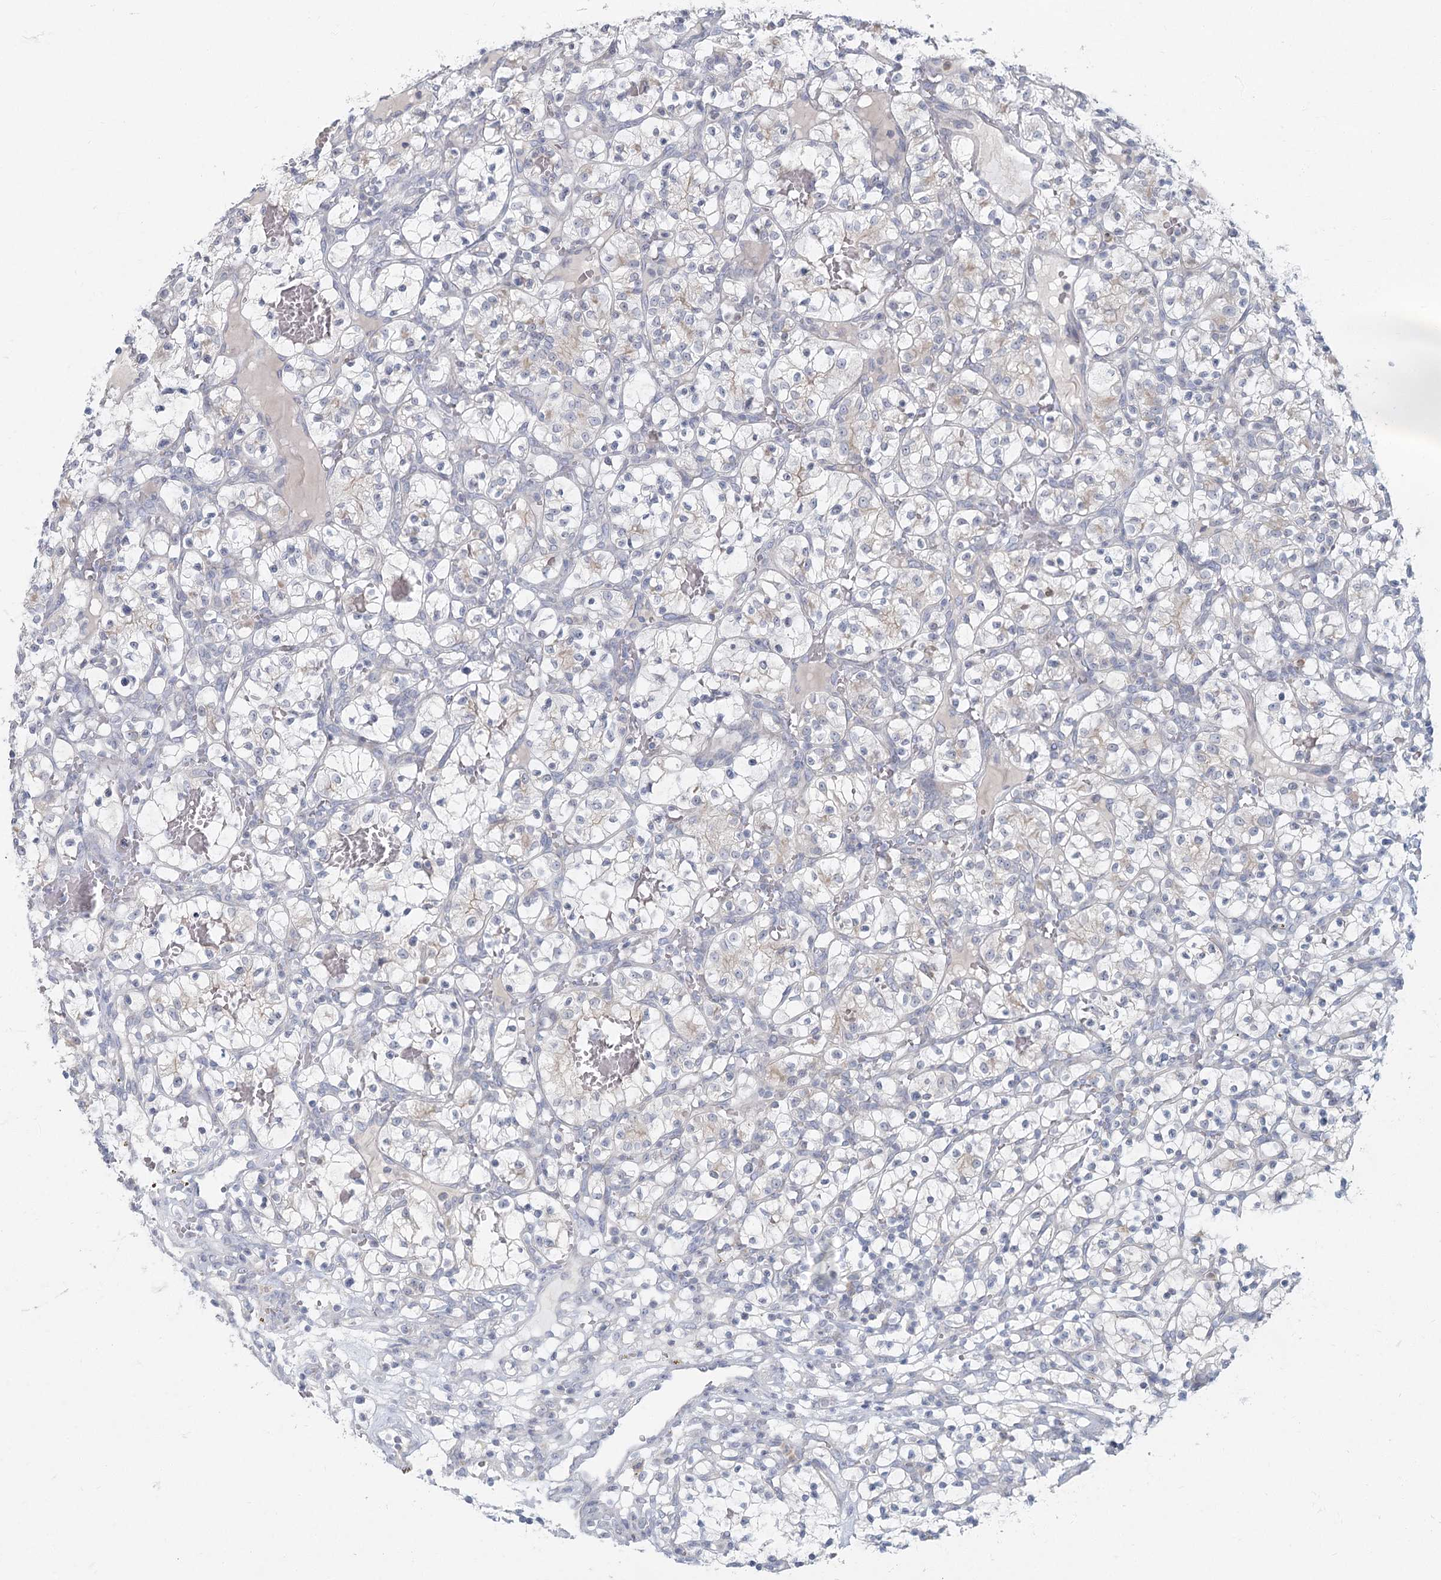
{"staining": {"intensity": "negative", "quantity": "none", "location": "none"}, "tissue": "renal cancer", "cell_type": "Tumor cells", "image_type": "cancer", "snomed": [{"axis": "morphology", "description": "Adenocarcinoma, NOS"}, {"axis": "topography", "description": "Kidney"}], "caption": "Human renal cancer (adenocarcinoma) stained for a protein using immunohistochemistry (IHC) demonstrates no staining in tumor cells.", "gene": "FAM110C", "patient": {"sex": "female", "age": 57}}